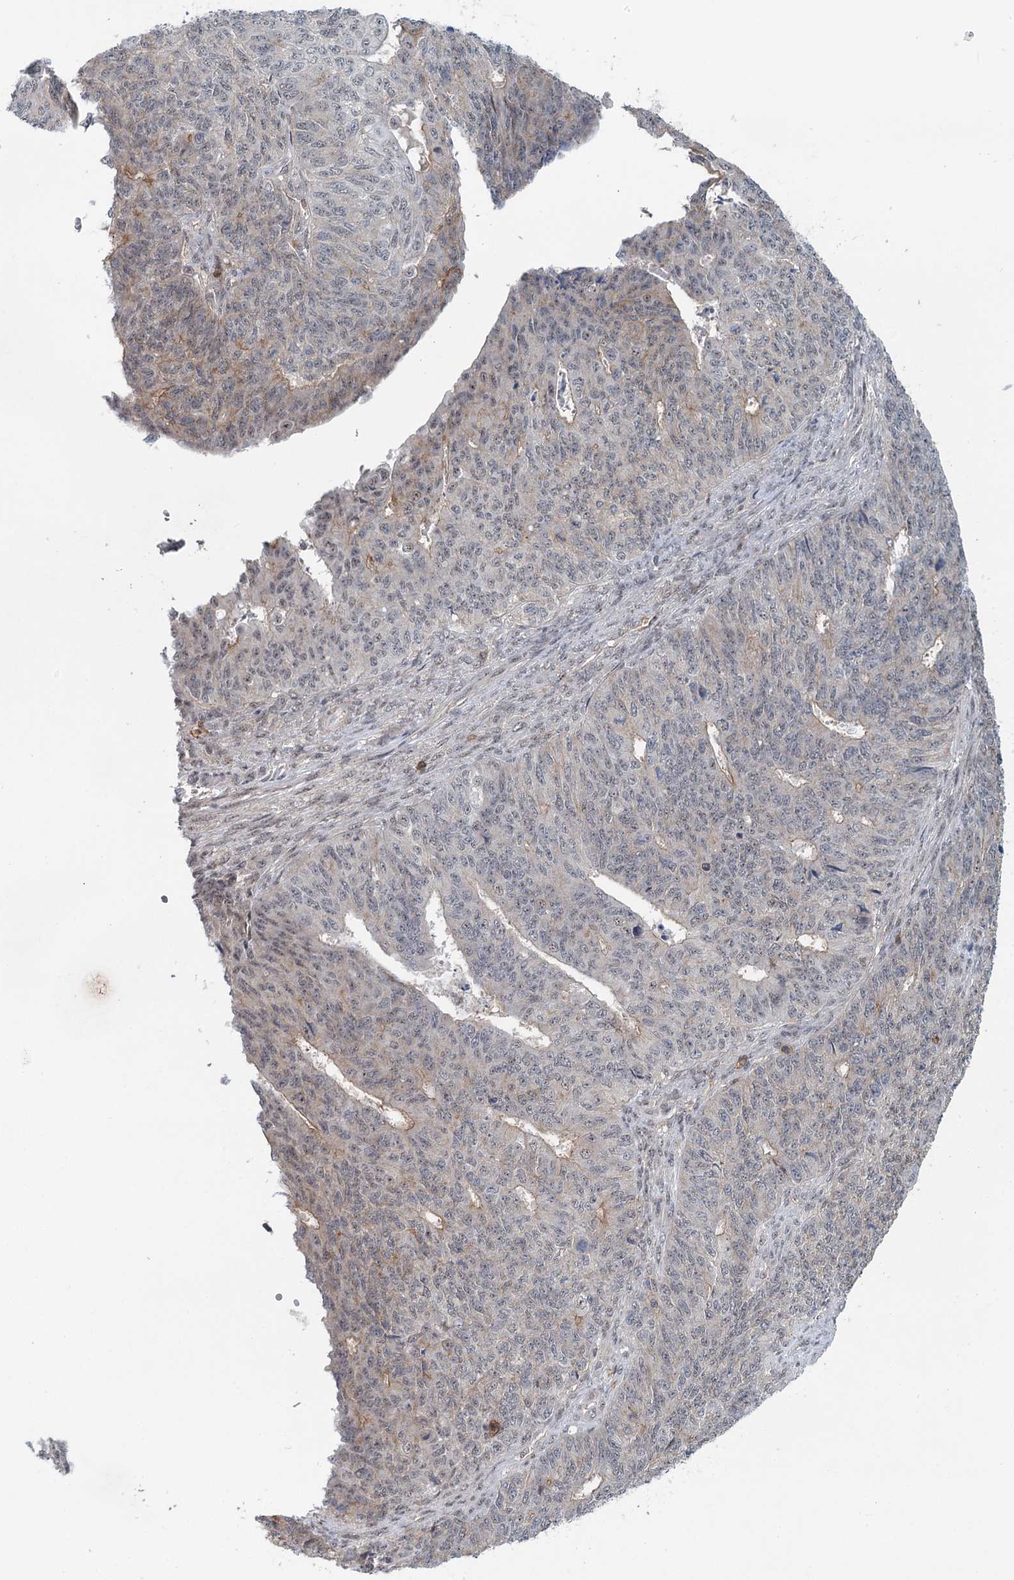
{"staining": {"intensity": "weak", "quantity": "<25%", "location": "cytoplasmic/membranous,nuclear"}, "tissue": "endometrial cancer", "cell_type": "Tumor cells", "image_type": "cancer", "snomed": [{"axis": "morphology", "description": "Adenocarcinoma, NOS"}, {"axis": "topography", "description": "Endometrium"}], "caption": "Protein analysis of endometrial cancer (adenocarcinoma) displays no significant staining in tumor cells.", "gene": "CDC42SE2", "patient": {"sex": "female", "age": 32}}